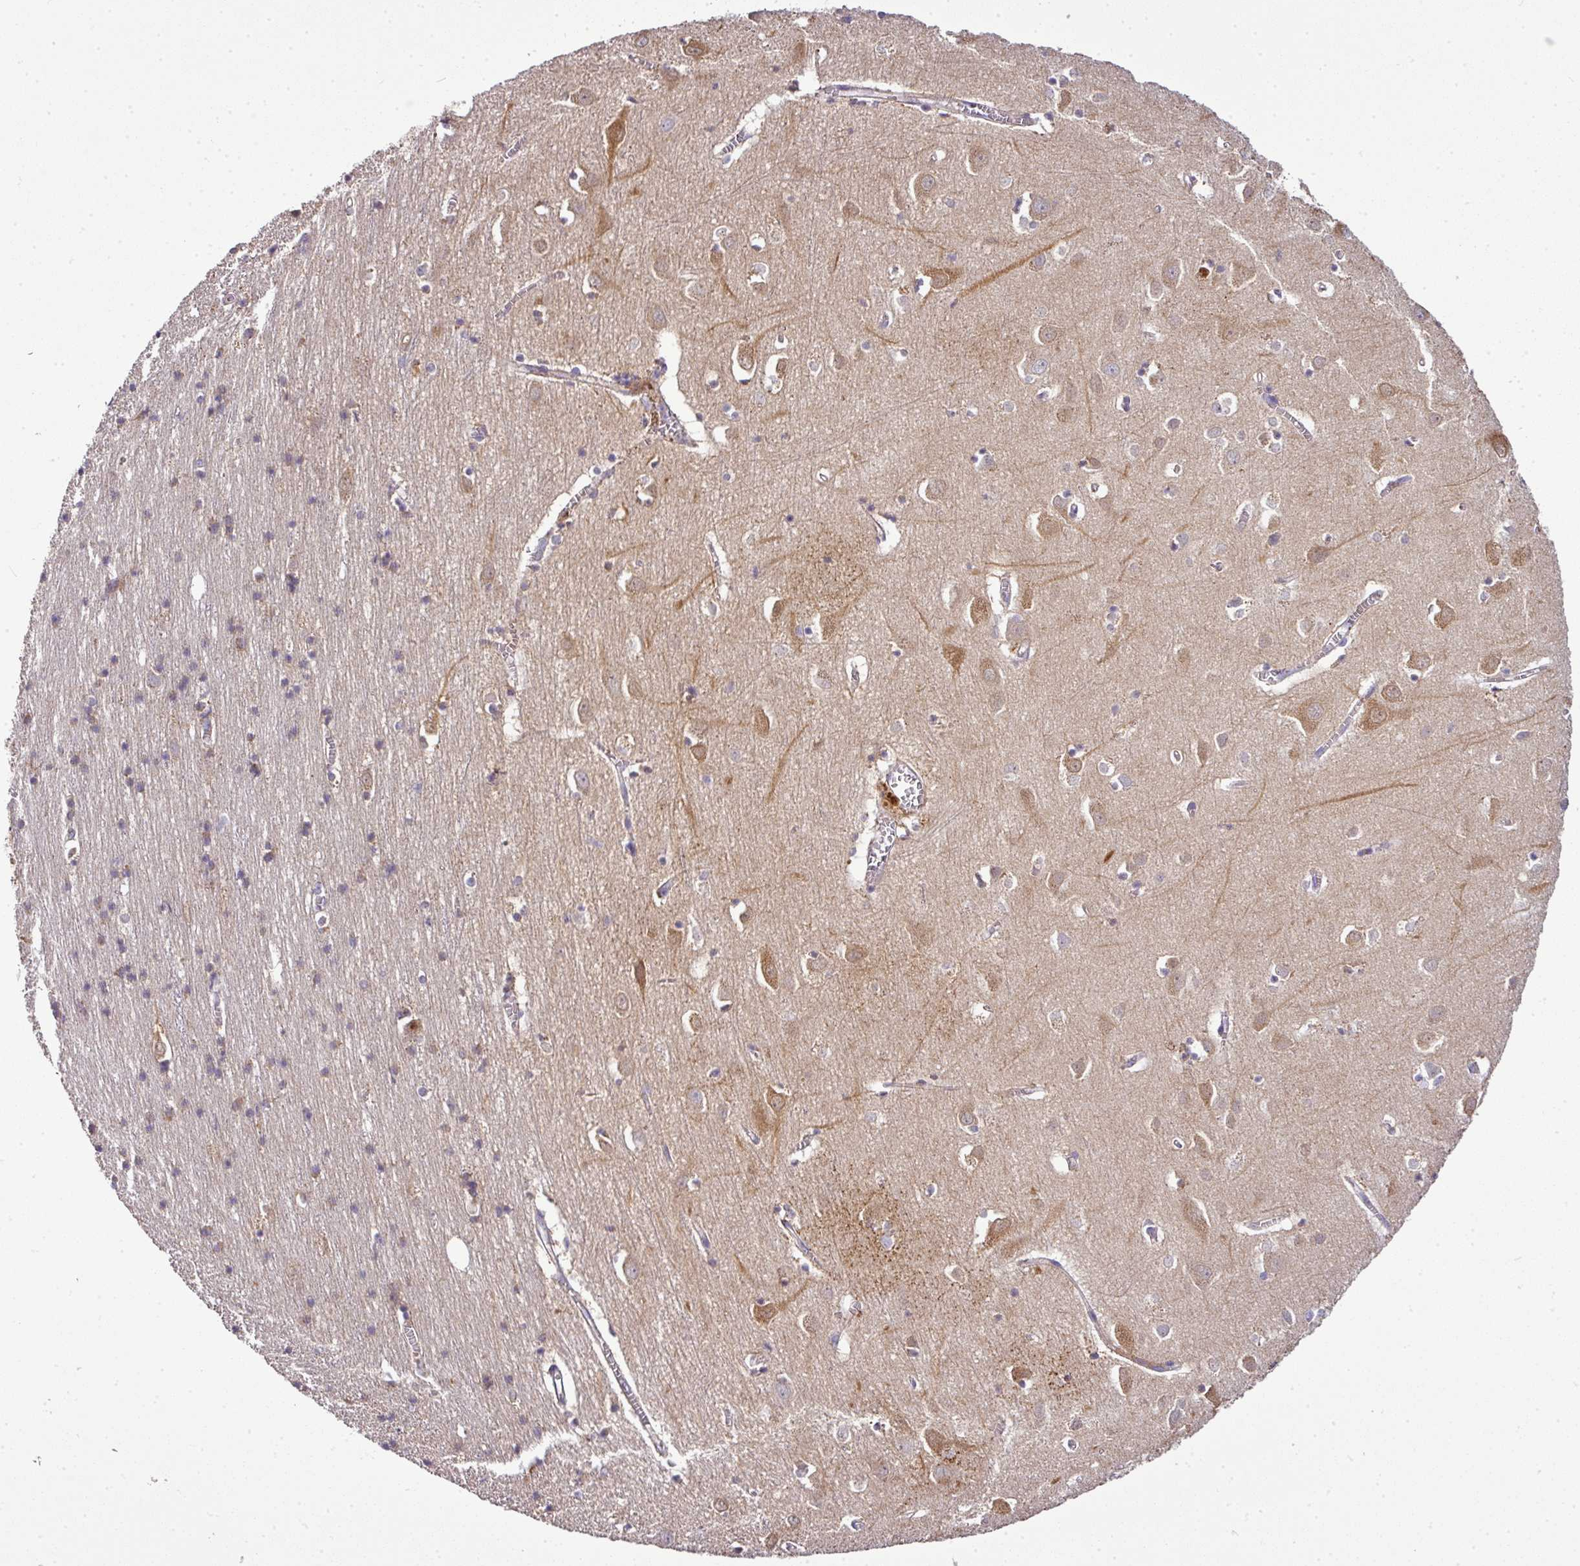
{"staining": {"intensity": "weak", "quantity": "<25%", "location": "cytoplasmic/membranous"}, "tissue": "cerebral cortex", "cell_type": "Endothelial cells", "image_type": "normal", "snomed": [{"axis": "morphology", "description": "Normal tissue, NOS"}, {"axis": "topography", "description": "Cerebral cortex"}], "caption": "A micrograph of cerebral cortex stained for a protein exhibits no brown staining in endothelial cells. The staining is performed using DAB (3,3'-diaminobenzidine) brown chromogen with nuclei counter-stained in using hematoxylin.", "gene": "CAB39L", "patient": {"sex": "male", "age": 70}}